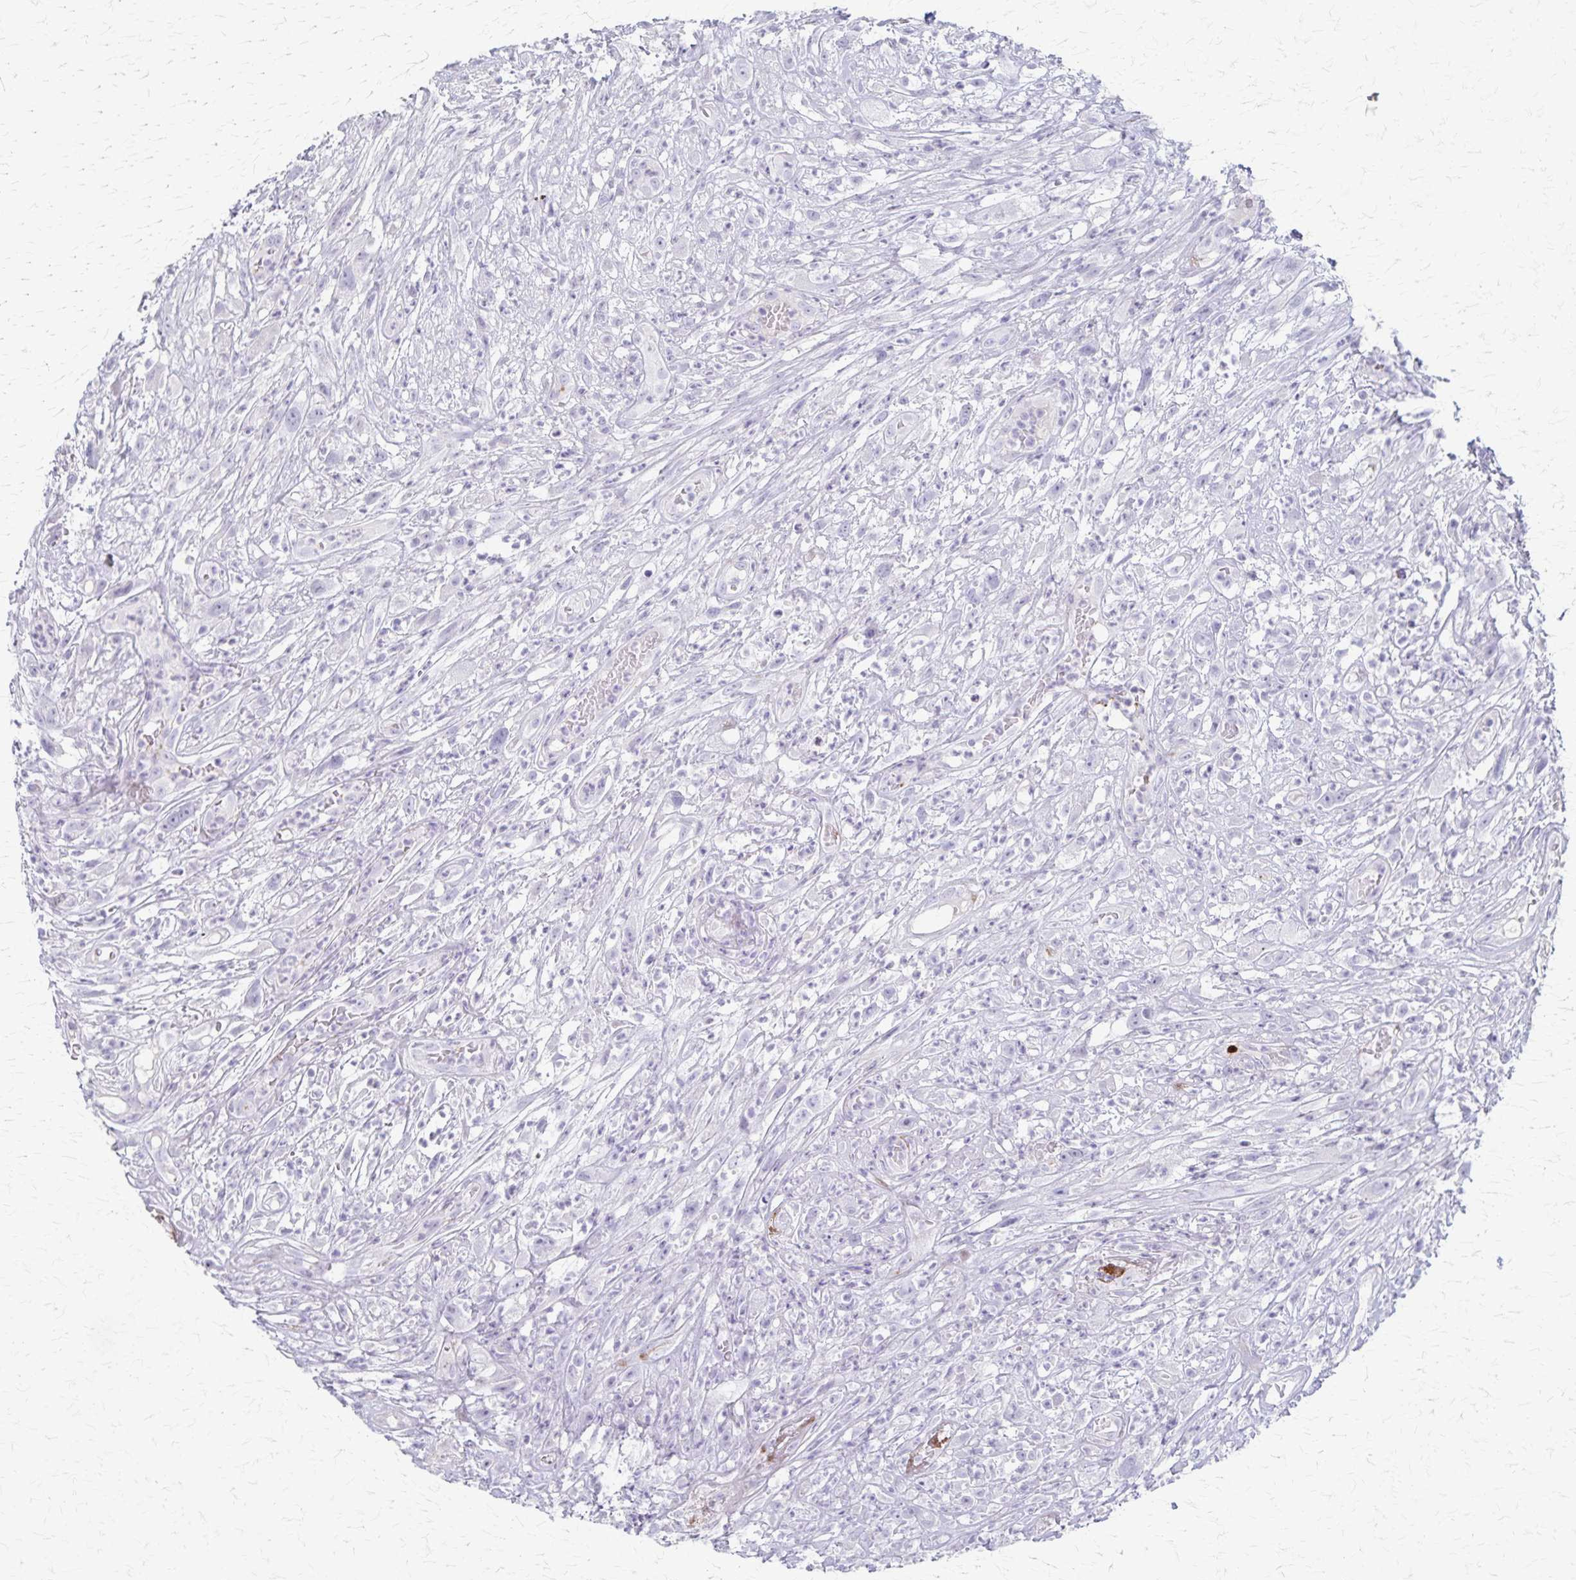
{"staining": {"intensity": "negative", "quantity": "none", "location": "none"}, "tissue": "head and neck cancer", "cell_type": "Tumor cells", "image_type": "cancer", "snomed": [{"axis": "morphology", "description": "Squamous cell carcinoma, NOS"}, {"axis": "topography", "description": "Head-Neck"}], "caption": "Tumor cells show no significant protein expression in head and neck cancer.", "gene": "RASL10B", "patient": {"sex": "male", "age": 65}}